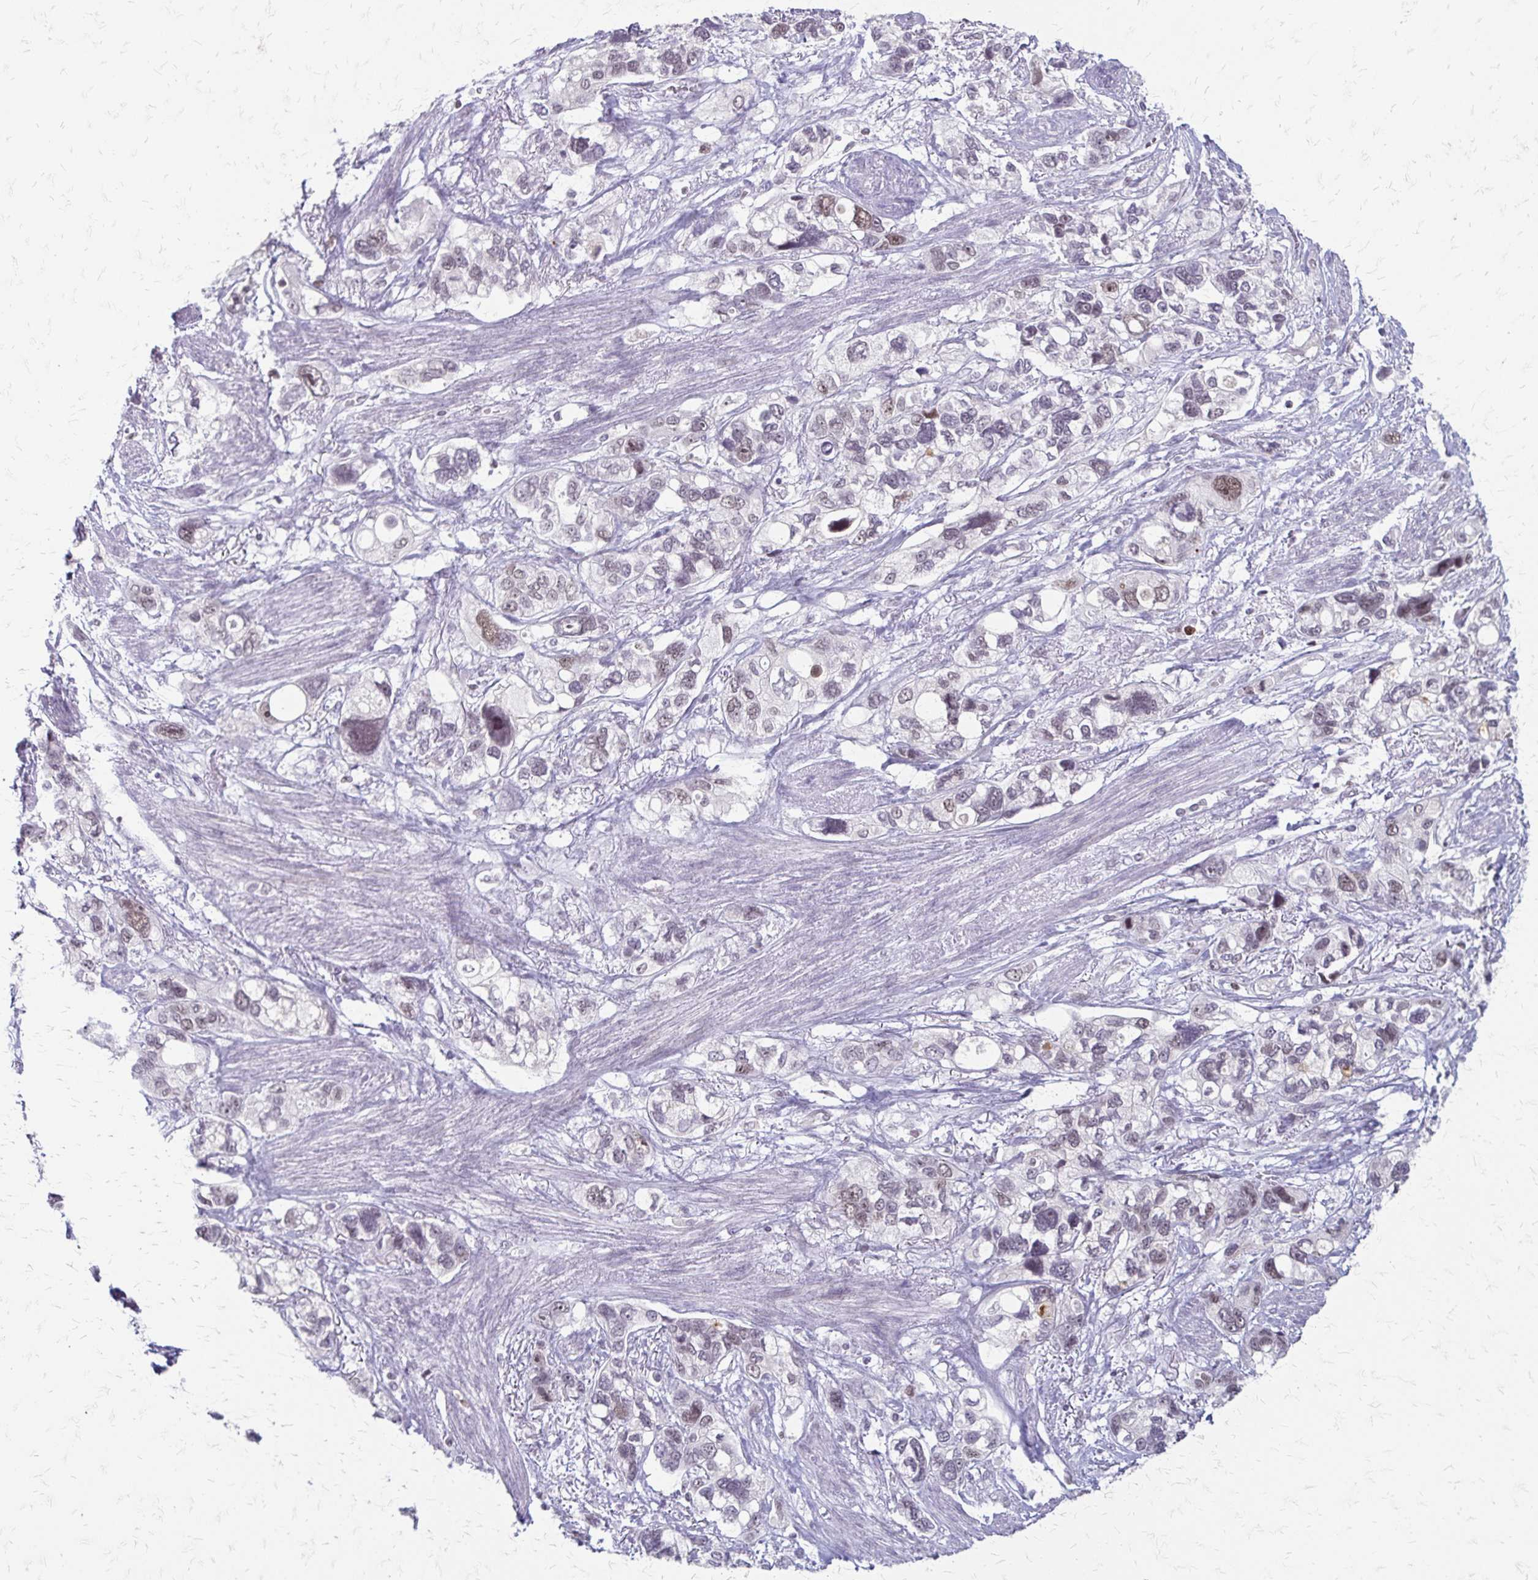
{"staining": {"intensity": "weak", "quantity": ">75%", "location": "nuclear"}, "tissue": "stomach cancer", "cell_type": "Tumor cells", "image_type": "cancer", "snomed": [{"axis": "morphology", "description": "Adenocarcinoma, NOS"}, {"axis": "topography", "description": "Stomach, upper"}], "caption": "Tumor cells exhibit low levels of weak nuclear positivity in about >75% of cells in human adenocarcinoma (stomach).", "gene": "EED", "patient": {"sex": "female", "age": 81}}